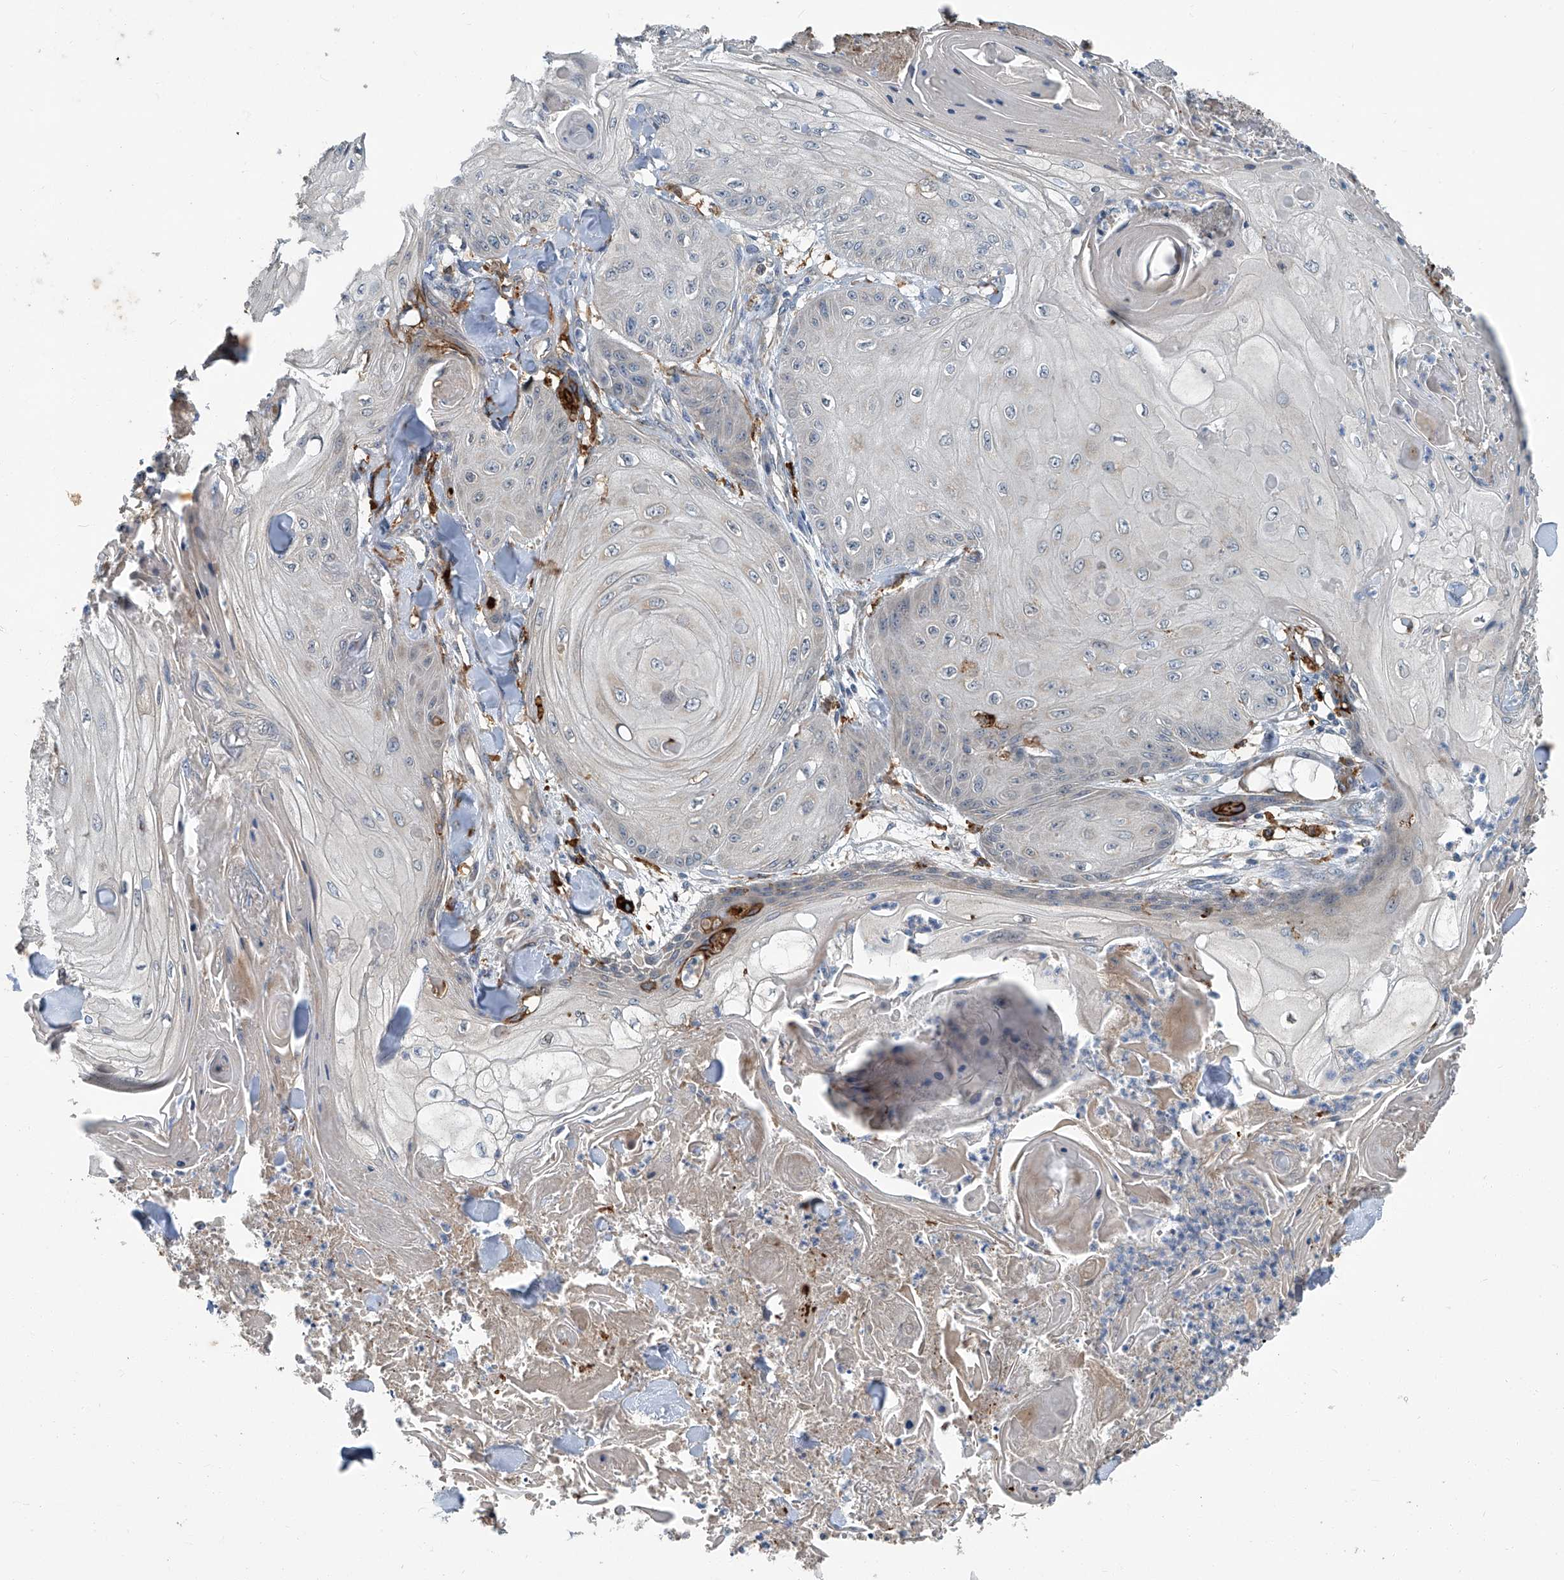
{"staining": {"intensity": "negative", "quantity": "none", "location": "none"}, "tissue": "skin cancer", "cell_type": "Tumor cells", "image_type": "cancer", "snomed": [{"axis": "morphology", "description": "Squamous cell carcinoma, NOS"}, {"axis": "topography", "description": "Skin"}], "caption": "Squamous cell carcinoma (skin) was stained to show a protein in brown. There is no significant staining in tumor cells. The staining is performed using DAB (3,3'-diaminobenzidine) brown chromogen with nuclei counter-stained in using hematoxylin.", "gene": "FAM167A", "patient": {"sex": "male", "age": 74}}